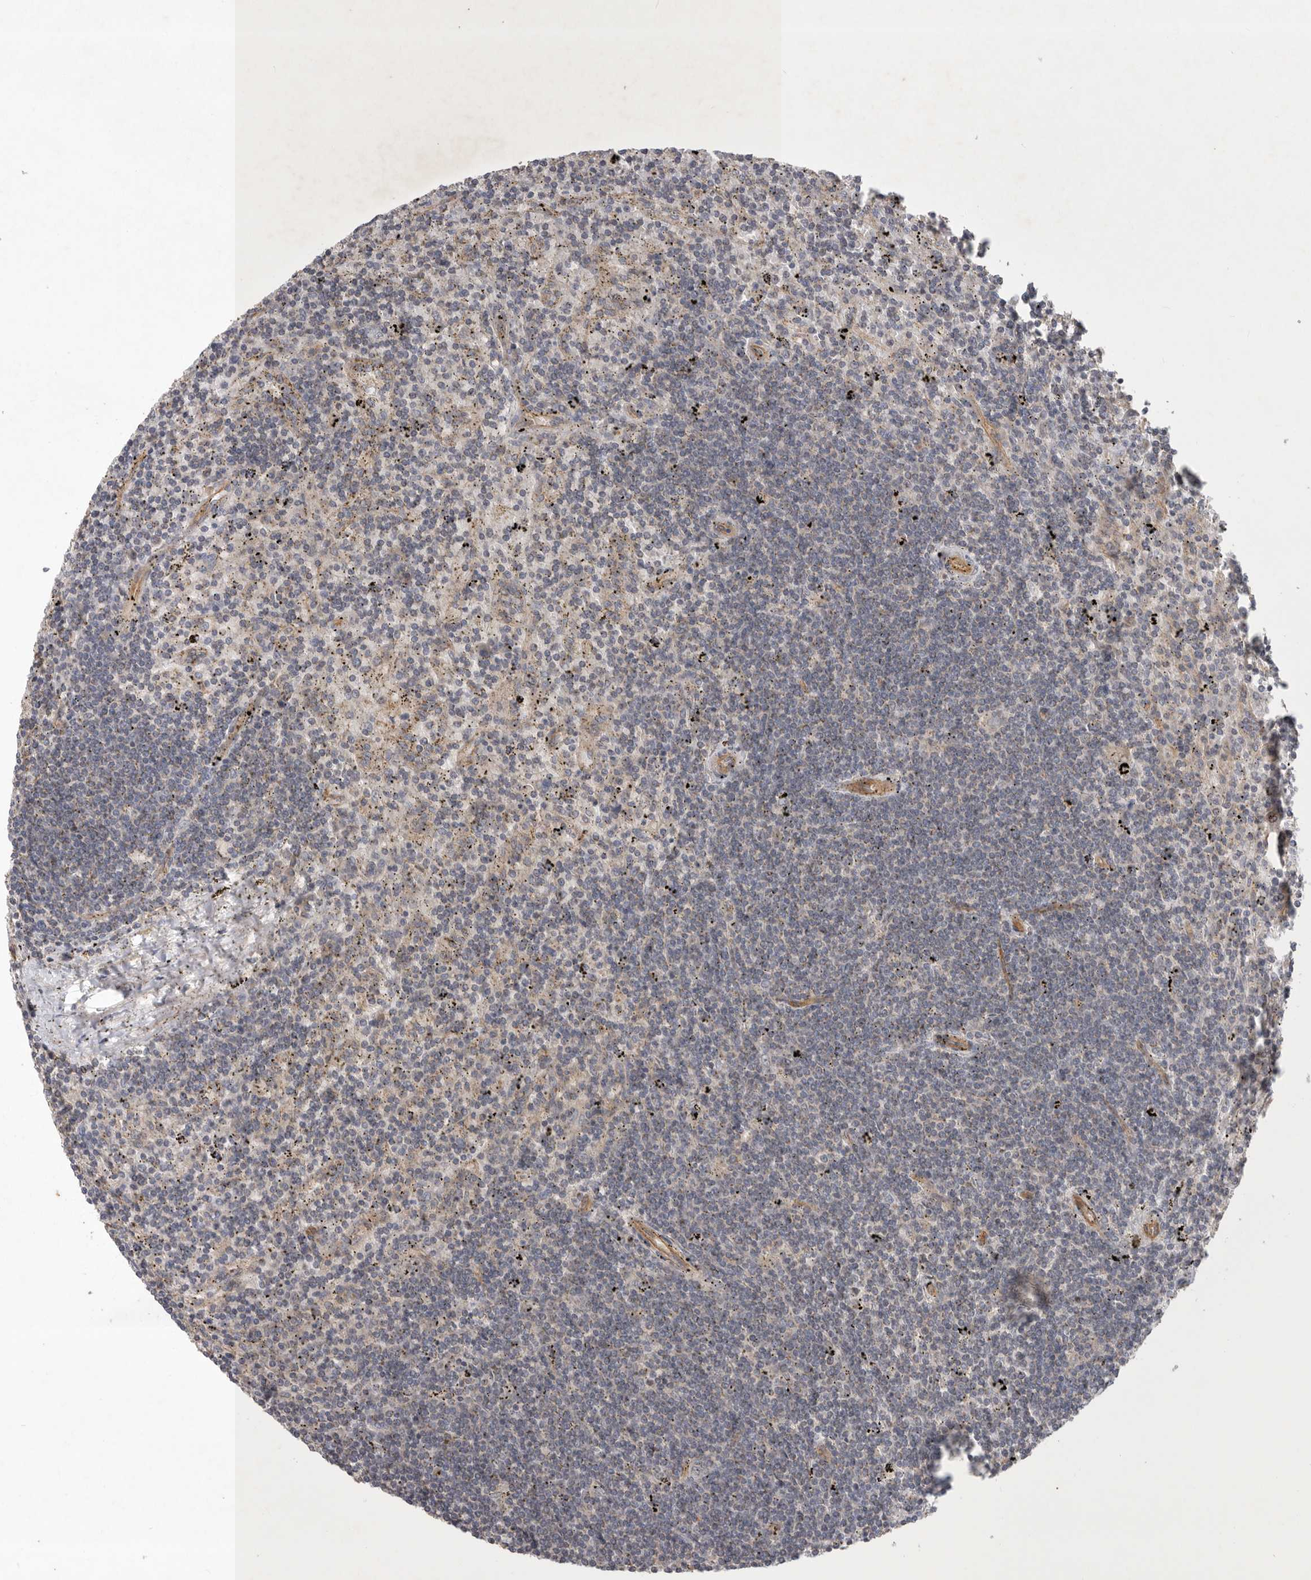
{"staining": {"intensity": "negative", "quantity": "none", "location": "none"}, "tissue": "lymphoma", "cell_type": "Tumor cells", "image_type": "cancer", "snomed": [{"axis": "morphology", "description": "Malignant lymphoma, non-Hodgkin's type, Low grade"}, {"axis": "topography", "description": "Spleen"}], "caption": "This is a photomicrograph of IHC staining of lymphoma, which shows no expression in tumor cells.", "gene": "MLPH", "patient": {"sex": "male", "age": 76}}